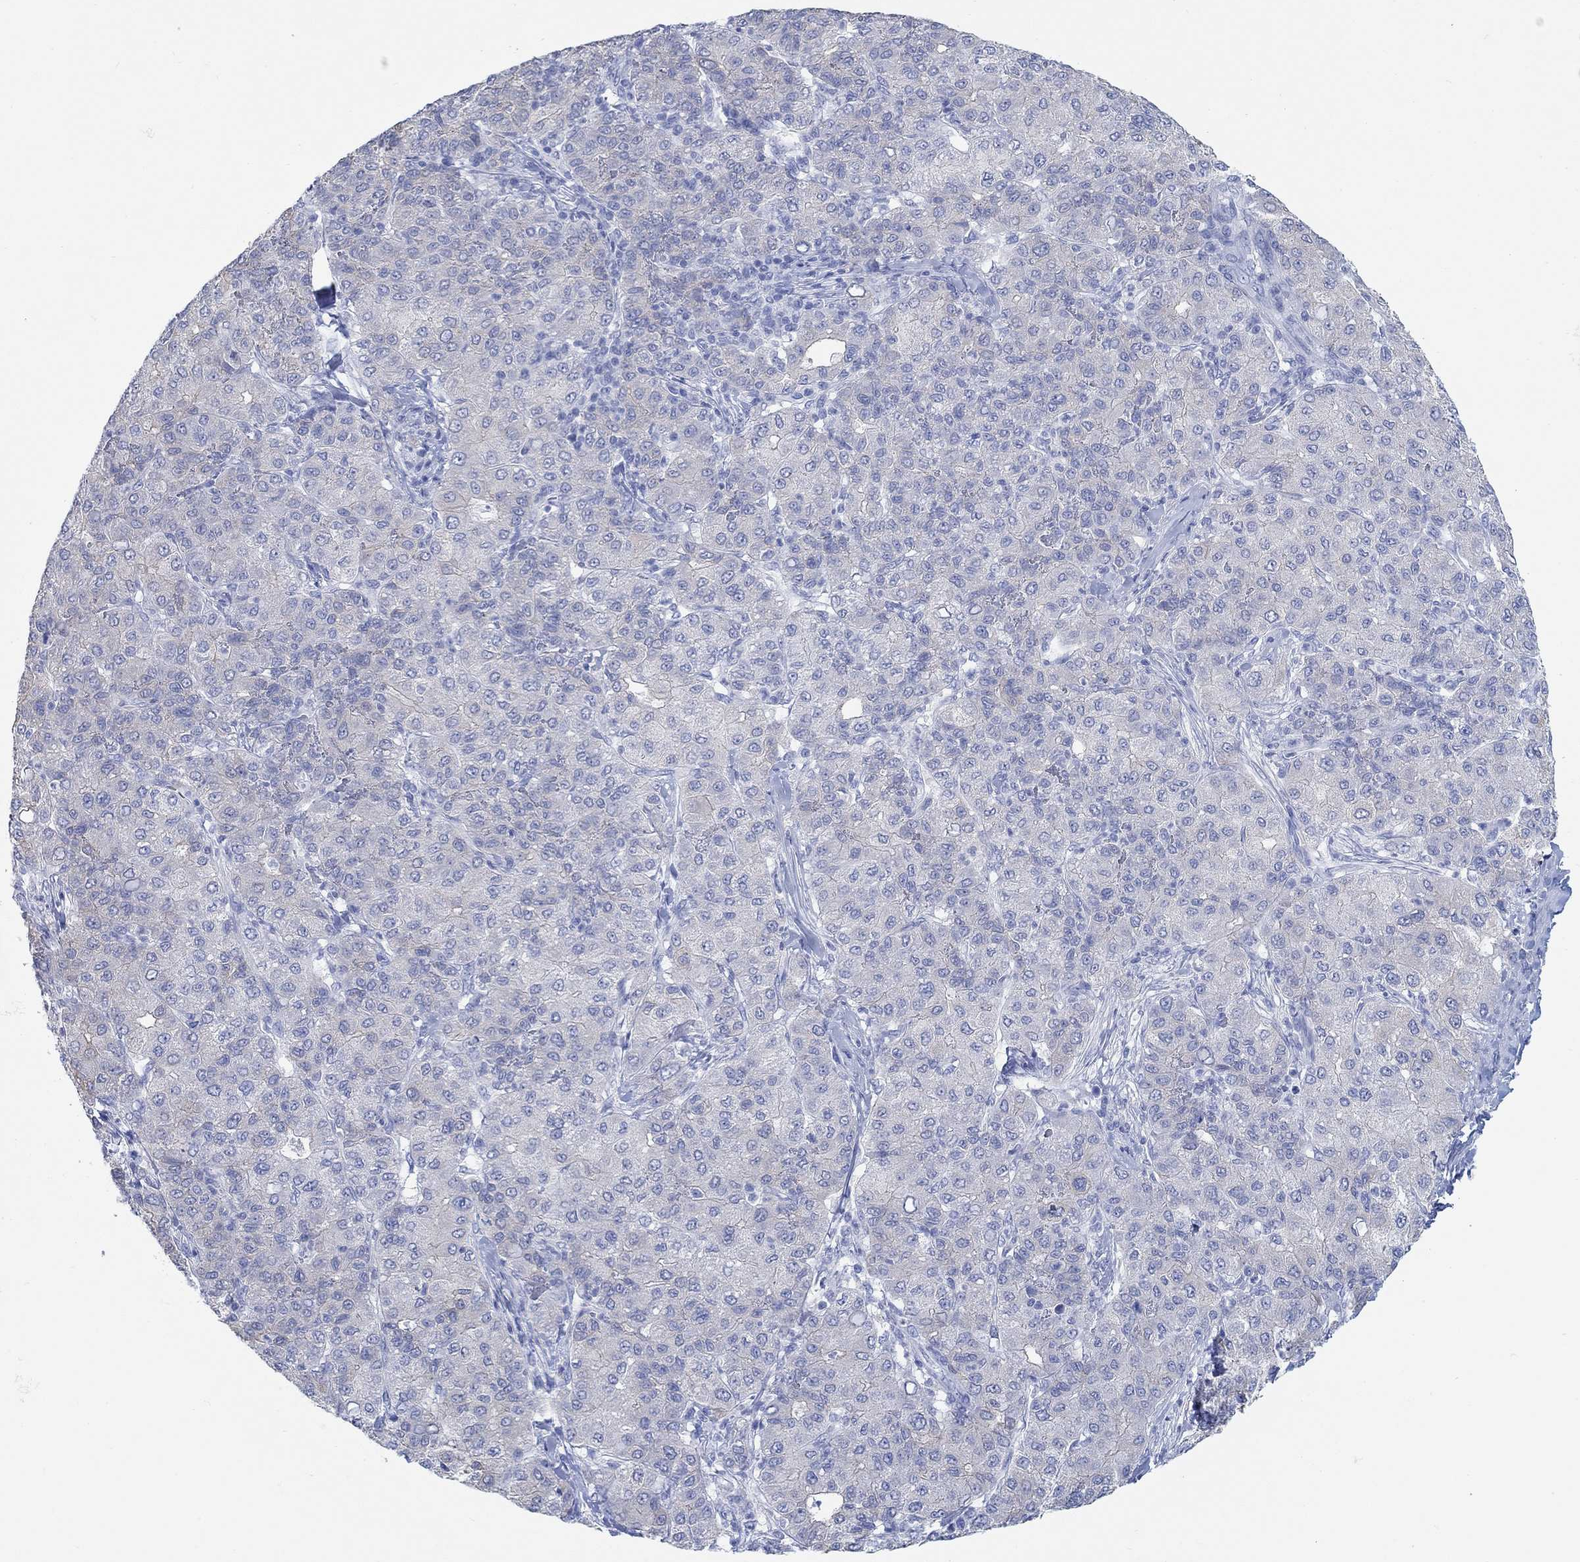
{"staining": {"intensity": "negative", "quantity": "none", "location": "none"}, "tissue": "liver cancer", "cell_type": "Tumor cells", "image_type": "cancer", "snomed": [{"axis": "morphology", "description": "Carcinoma, Hepatocellular, NOS"}, {"axis": "topography", "description": "Liver"}], "caption": "Immunohistochemistry (IHC) photomicrograph of liver cancer (hepatocellular carcinoma) stained for a protein (brown), which displays no staining in tumor cells.", "gene": "AK8", "patient": {"sex": "male", "age": 65}}